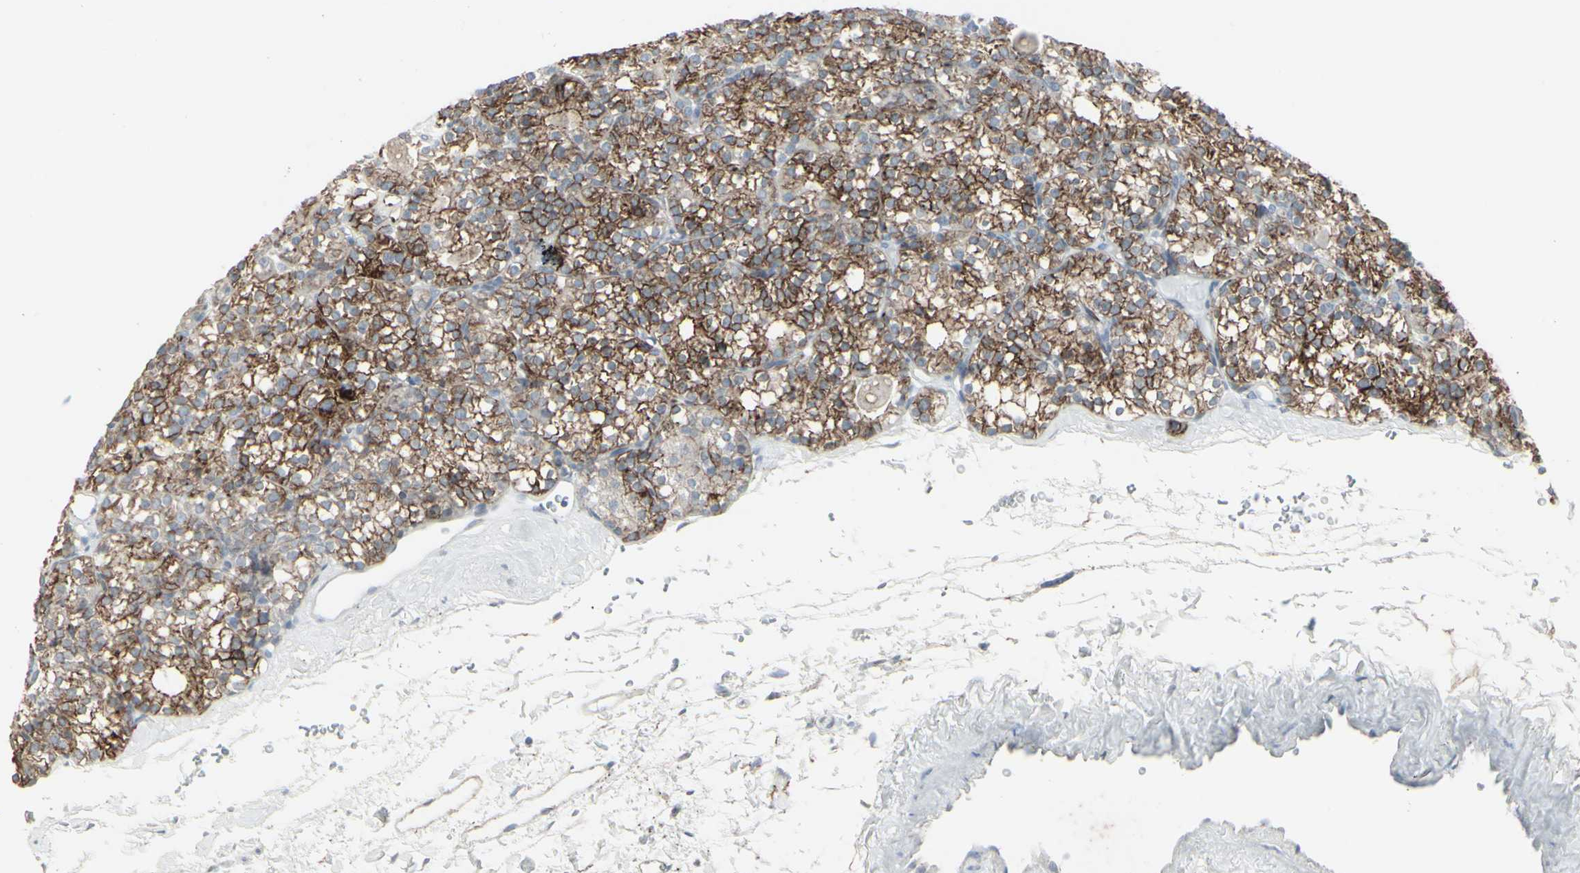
{"staining": {"intensity": "strong", "quantity": ">75%", "location": "cytoplasmic/membranous"}, "tissue": "parathyroid gland", "cell_type": "Glandular cells", "image_type": "normal", "snomed": [{"axis": "morphology", "description": "Normal tissue, NOS"}, {"axis": "topography", "description": "Parathyroid gland"}], "caption": "About >75% of glandular cells in unremarkable human parathyroid gland display strong cytoplasmic/membranous protein positivity as visualized by brown immunohistochemical staining.", "gene": "GJA1", "patient": {"sex": "female", "age": 64}}